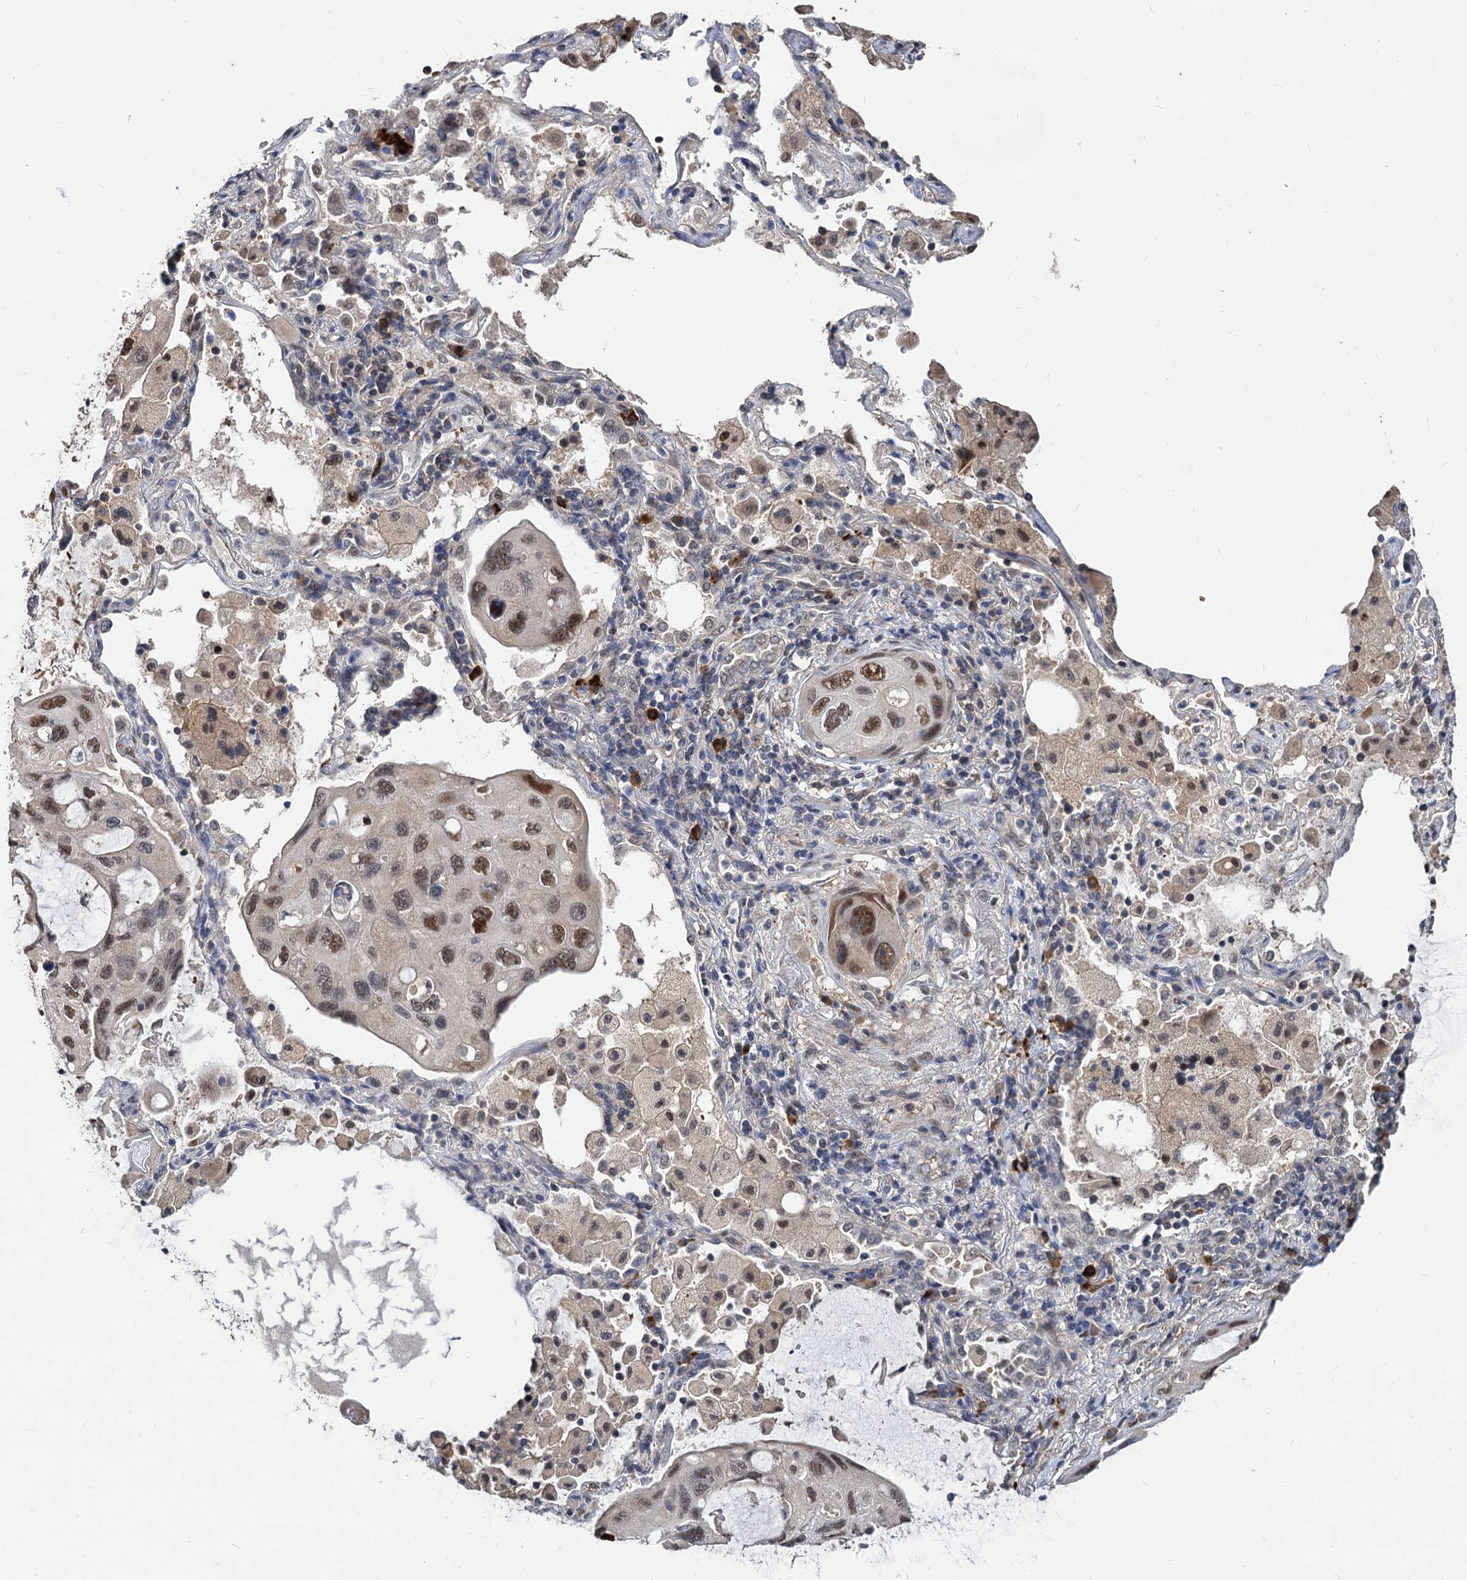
{"staining": {"intensity": "moderate", "quantity": ">75%", "location": "nuclear"}, "tissue": "lung cancer", "cell_type": "Tumor cells", "image_type": "cancer", "snomed": [{"axis": "morphology", "description": "Squamous cell carcinoma, NOS"}, {"axis": "topography", "description": "Lung"}], "caption": "This image reveals immunohistochemistry (IHC) staining of human squamous cell carcinoma (lung), with medium moderate nuclear staining in about >75% of tumor cells.", "gene": "PSMD4", "patient": {"sex": "female", "age": 73}}